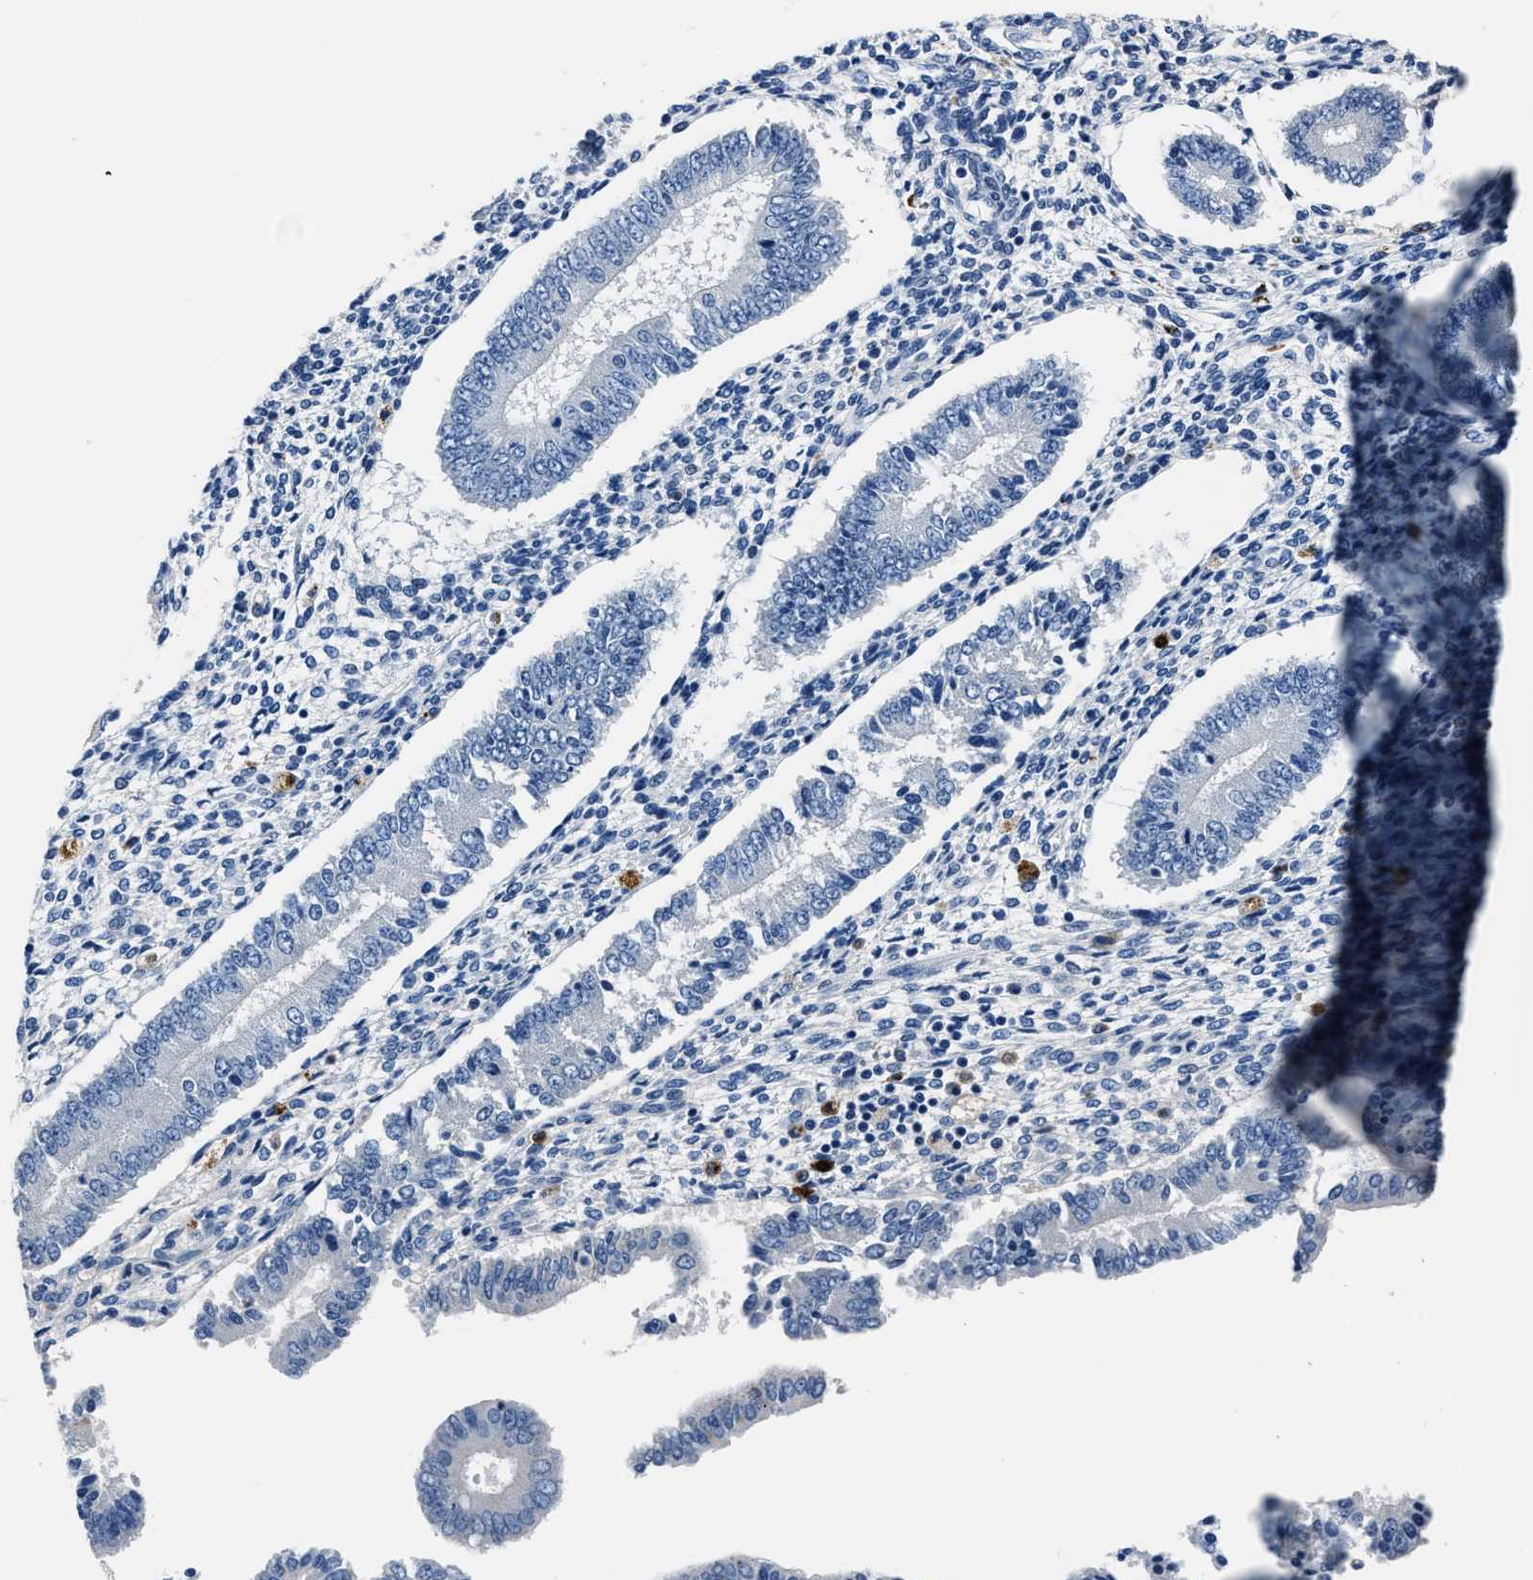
{"staining": {"intensity": "negative", "quantity": "none", "location": "none"}, "tissue": "endometrium", "cell_type": "Cells in endometrial stroma", "image_type": "normal", "snomed": [{"axis": "morphology", "description": "Normal tissue, NOS"}, {"axis": "topography", "description": "Endometrium"}], "caption": "Benign endometrium was stained to show a protein in brown. There is no significant expression in cells in endometrial stroma.", "gene": "FGL2", "patient": {"sex": "female", "age": 42}}